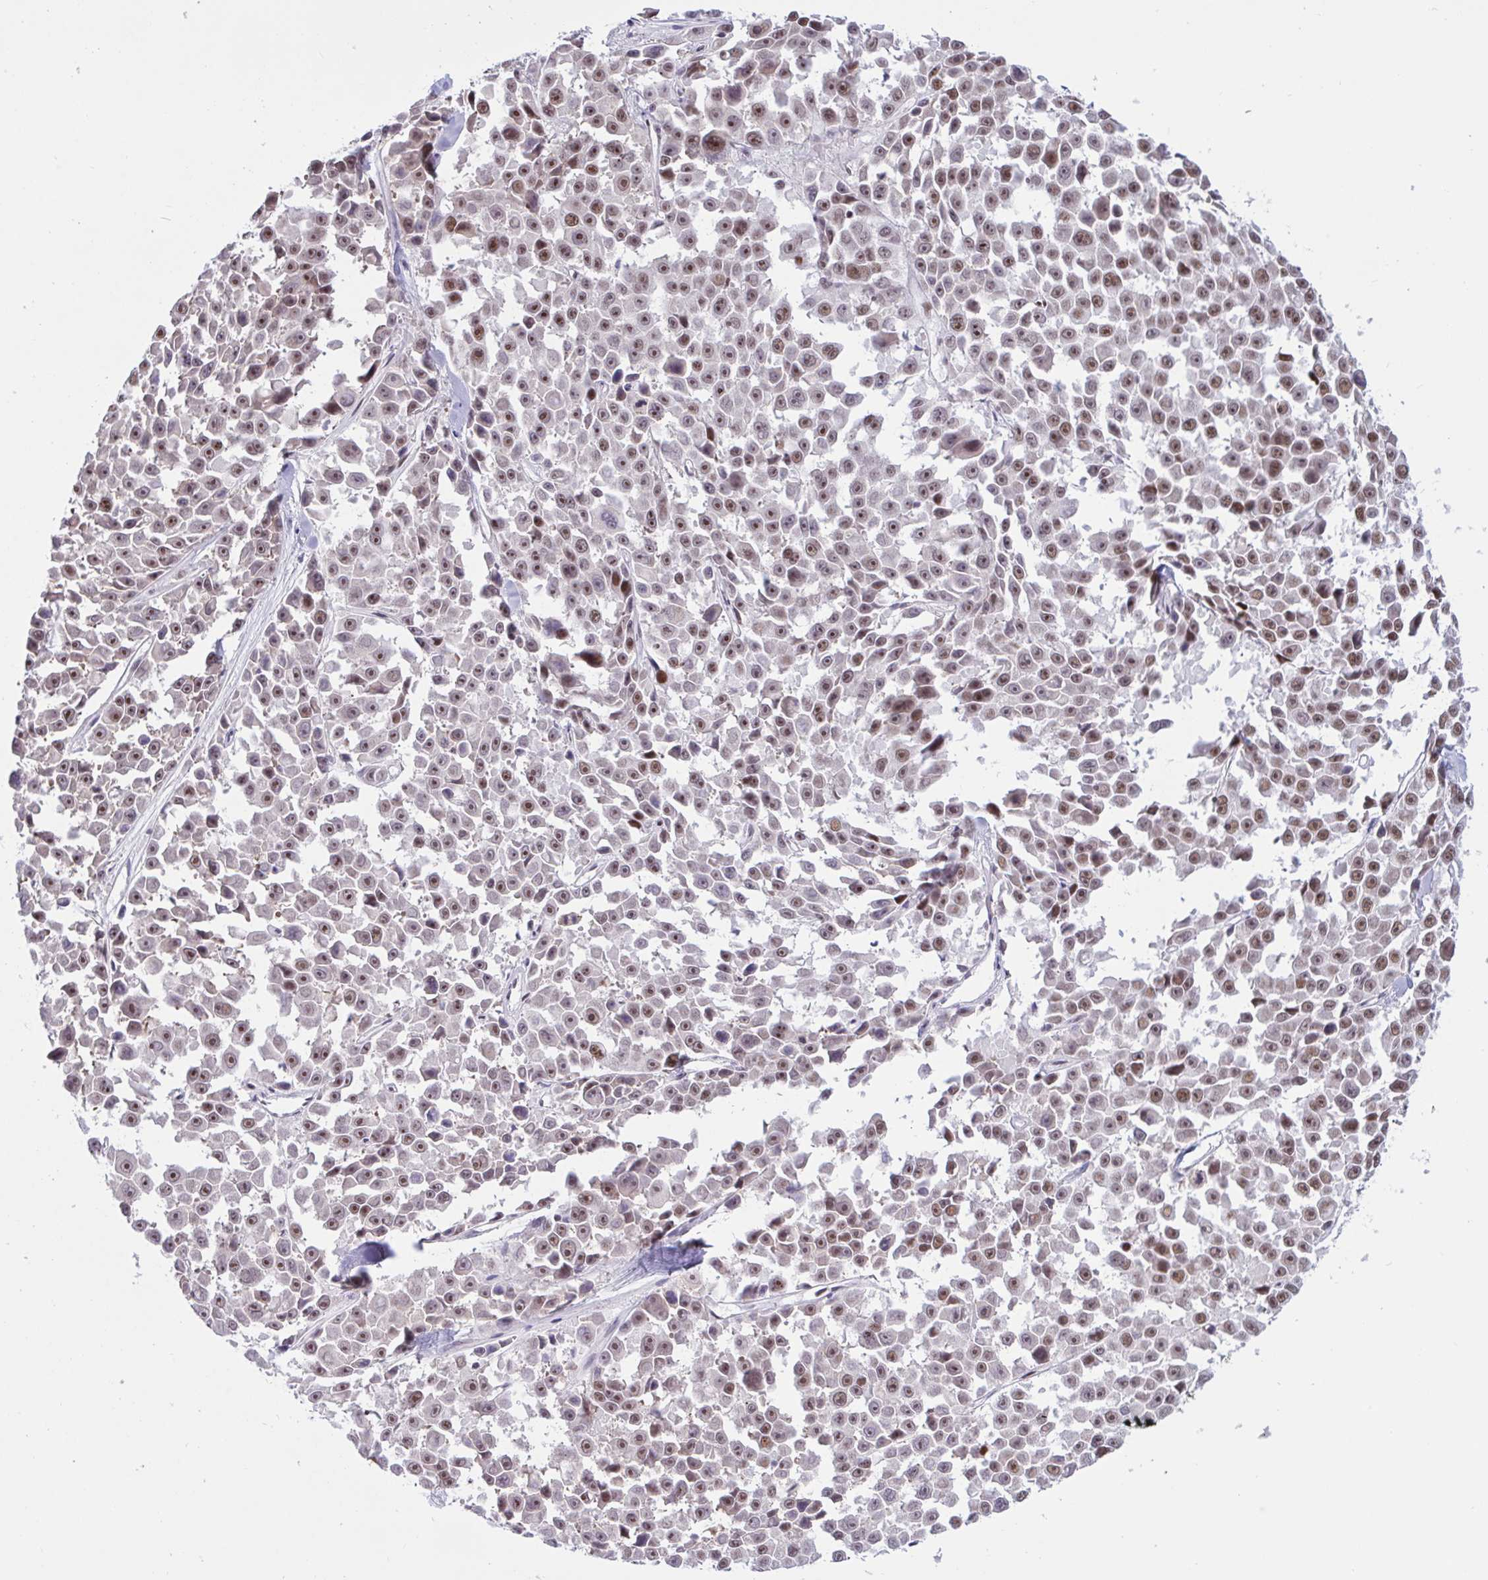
{"staining": {"intensity": "moderate", "quantity": ">75%", "location": "nuclear"}, "tissue": "melanoma", "cell_type": "Tumor cells", "image_type": "cancer", "snomed": [{"axis": "morphology", "description": "Malignant melanoma, NOS"}, {"axis": "topography", "description": "Skin"}], "caption": "Malignant melanoma tissue exhibits moderate nuclear positivity in about >75% of tumor cells", "gene": "CBFA2T2", "patient": {"sex": "female", "age": 66}}